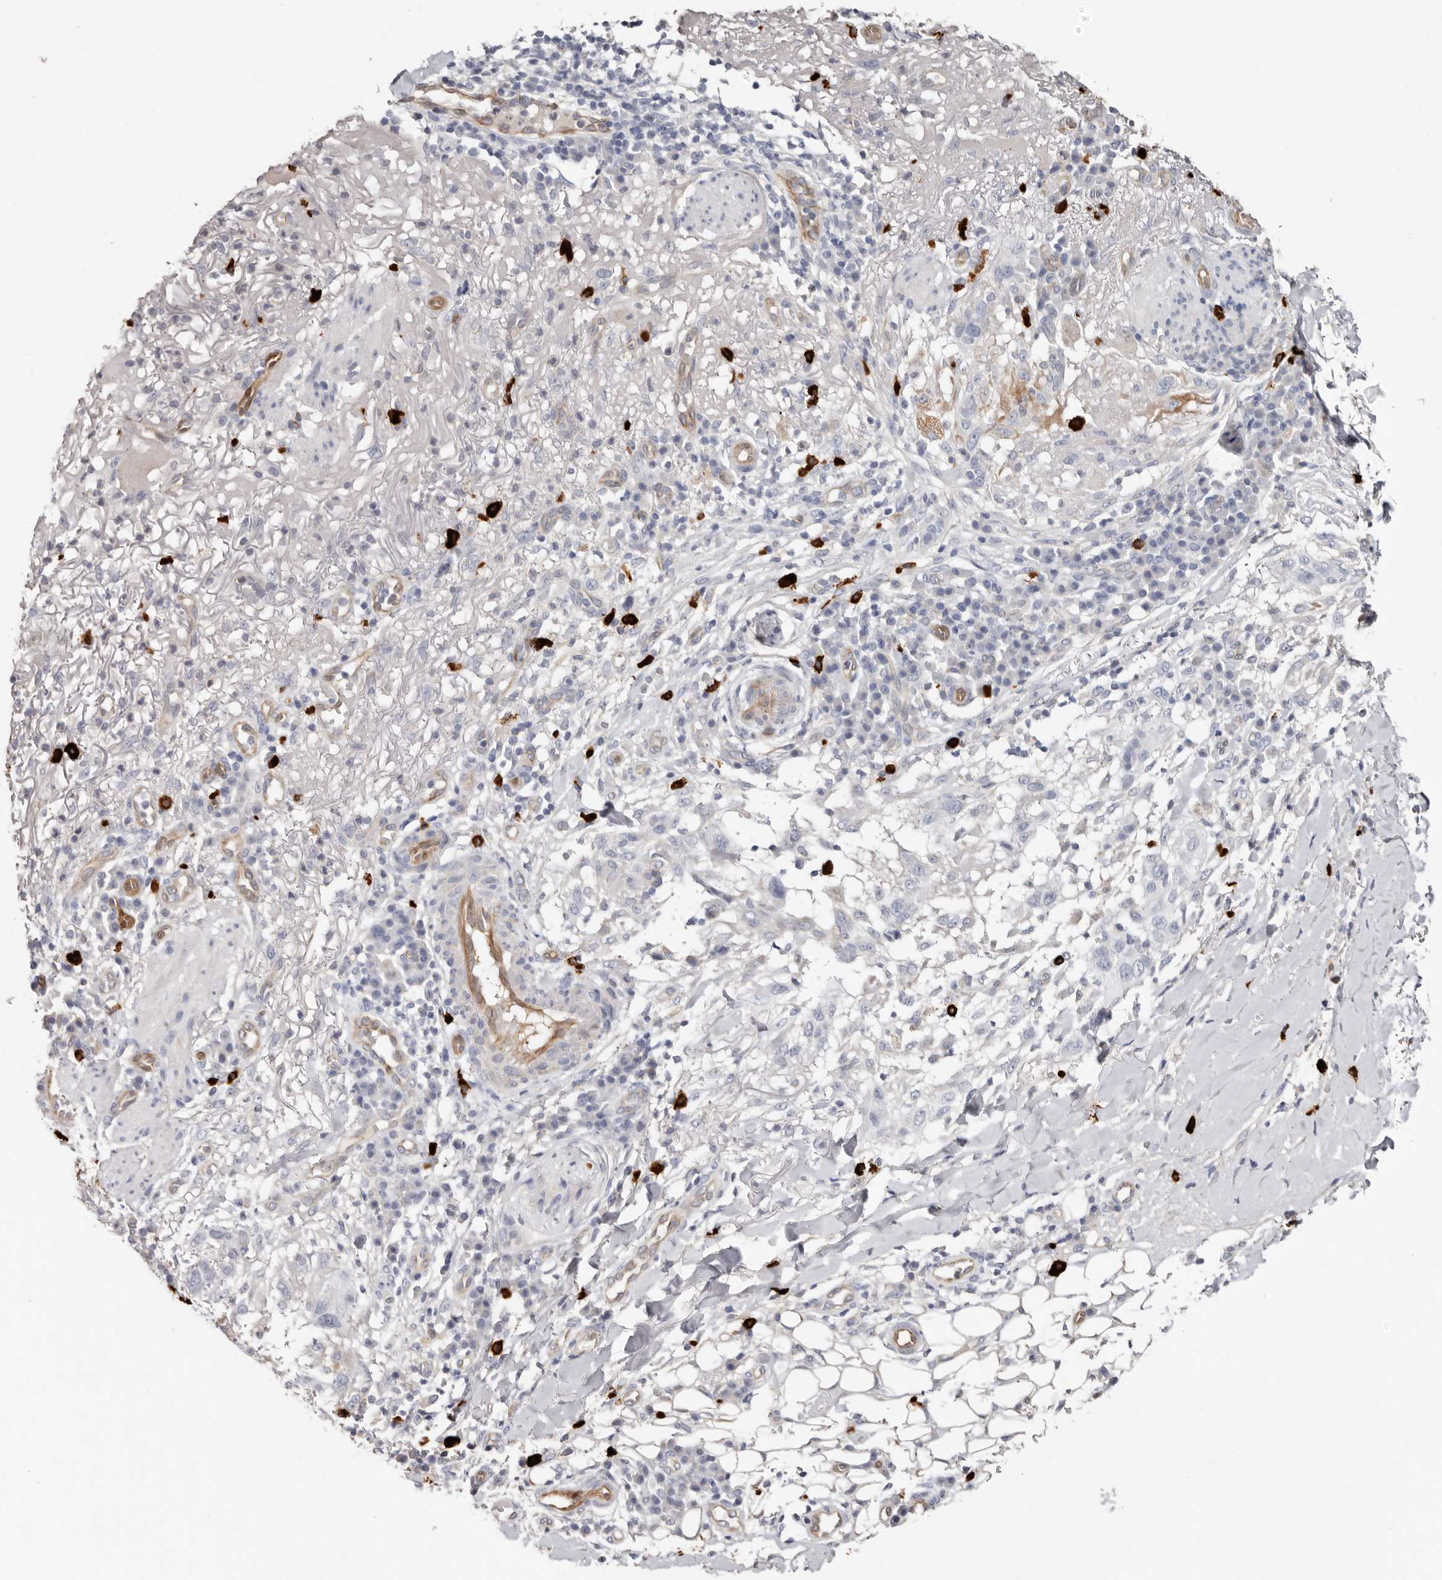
{"staining": {"intensity": "negative", "quantity": "none", "location": "none"}, "tissue": "skin cancer", "cell_type": "Tumor cells", "image_type": "cancer", "snomed": [{"axis": "morphology", "description": "Normal tissue, NOS"}, {"axis": "morphology", "description": "Squamous cell carcinoma, NOS"}, {"axis": "topography", "description": "Skin"}], "caption": "This is a image of IHC staining of squamous cell carcinoma (skin), which shows no staining in tumor cells.", "gene": "PKDCC", "patient": {"sex": "female", "age": 96}}